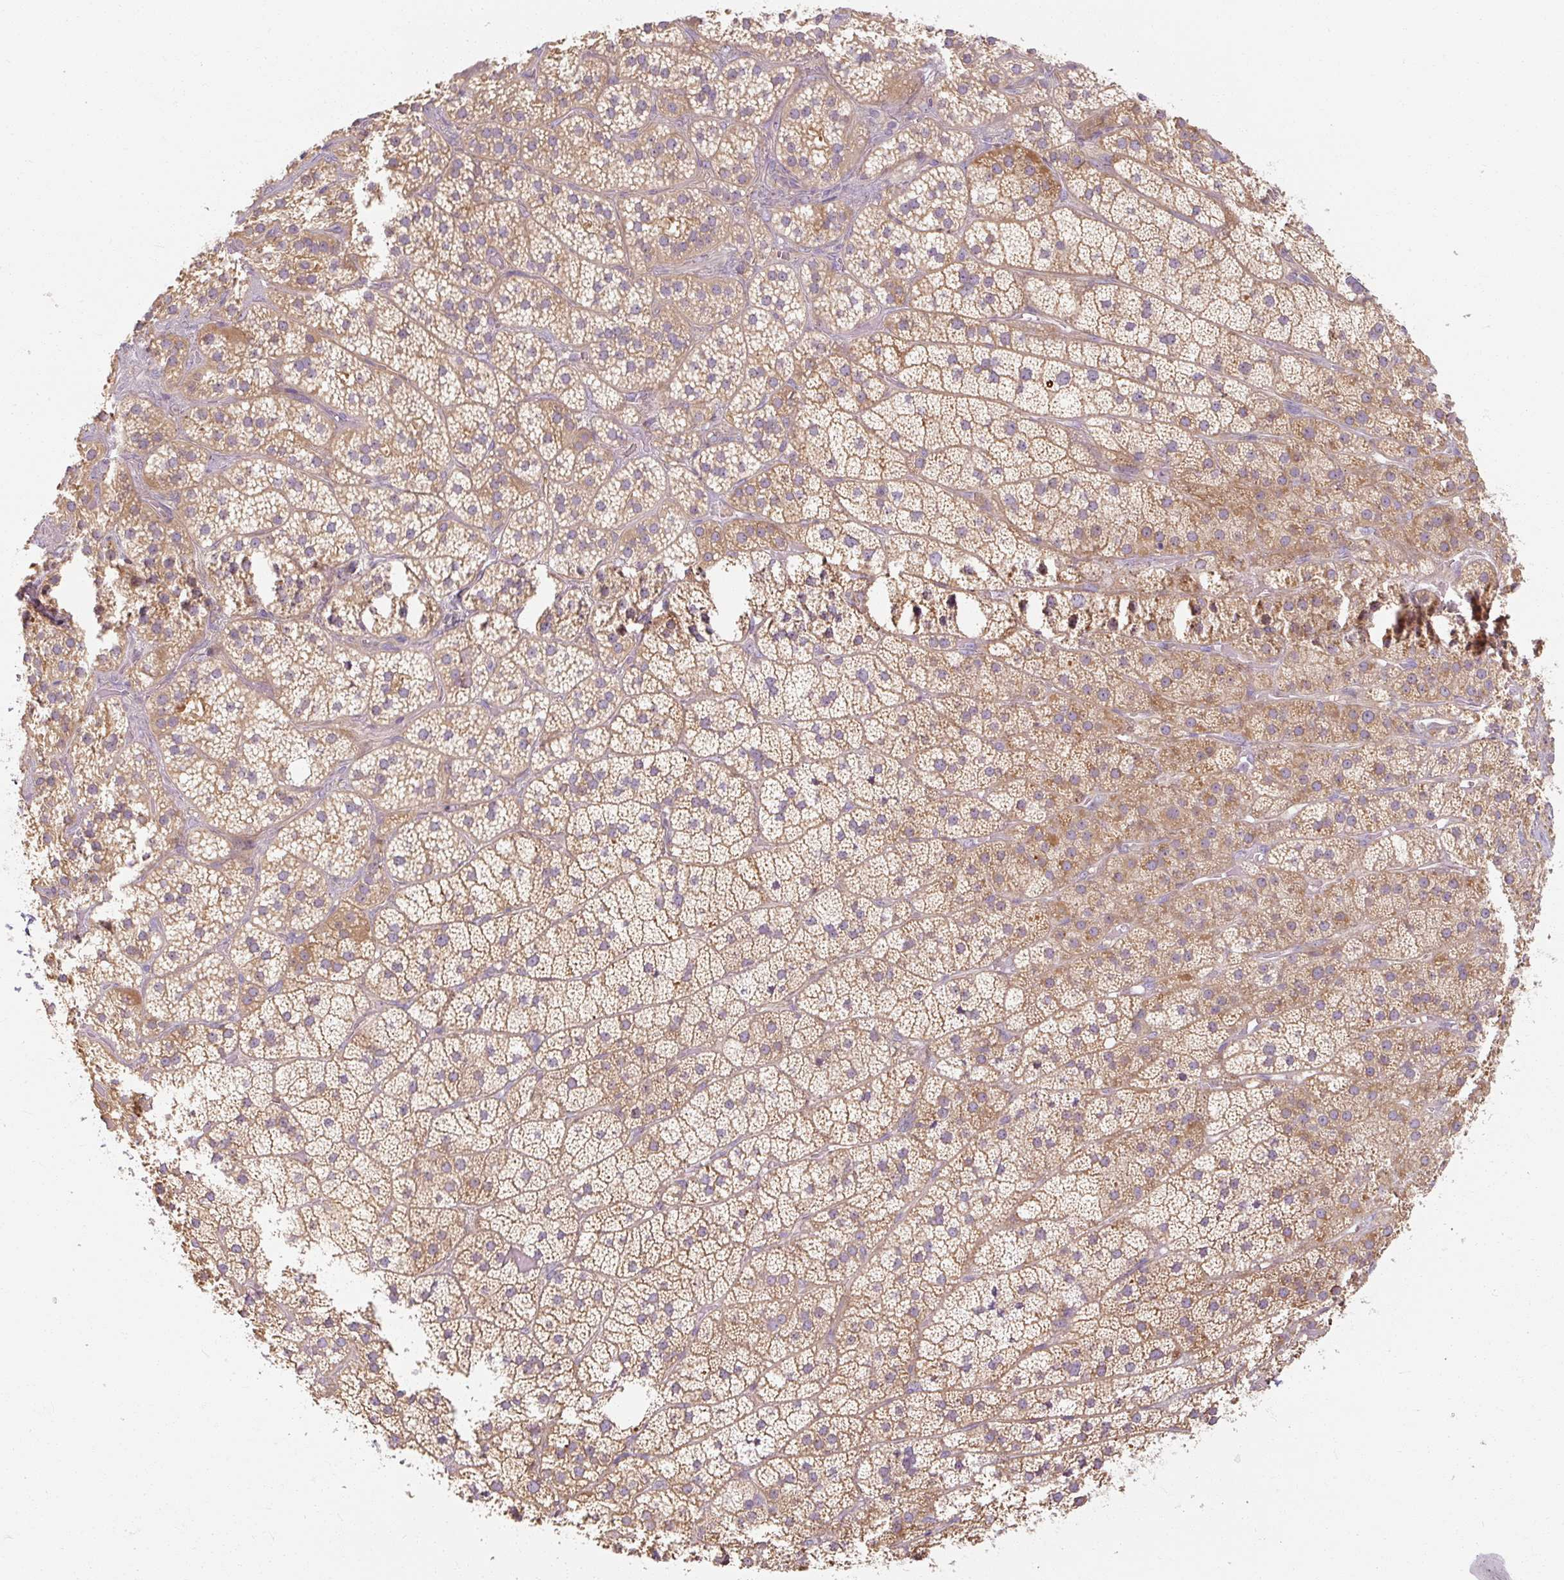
{"staining": {"intensity": "moderate", "quantity": "25%-75%", "location": "cytoplasmic/membranous"}, "tissue": "adrenal gland", "cell_type": "Glandular cells", "image_type": "normal", "snomed": [{"axis": "morphology", "description": "Normal tissue, NOS"}, {"axis": "topography", "description": "Adrenal gland"}], "caption": "Benign adrenal gland reveals moderate cytoplasmic/membranous staining in about 25%-75% of glandular cells, visualized by immunohistochemistry.", "gene": "RB1CC1", "patient": {"sex": "male", "age": 57}}